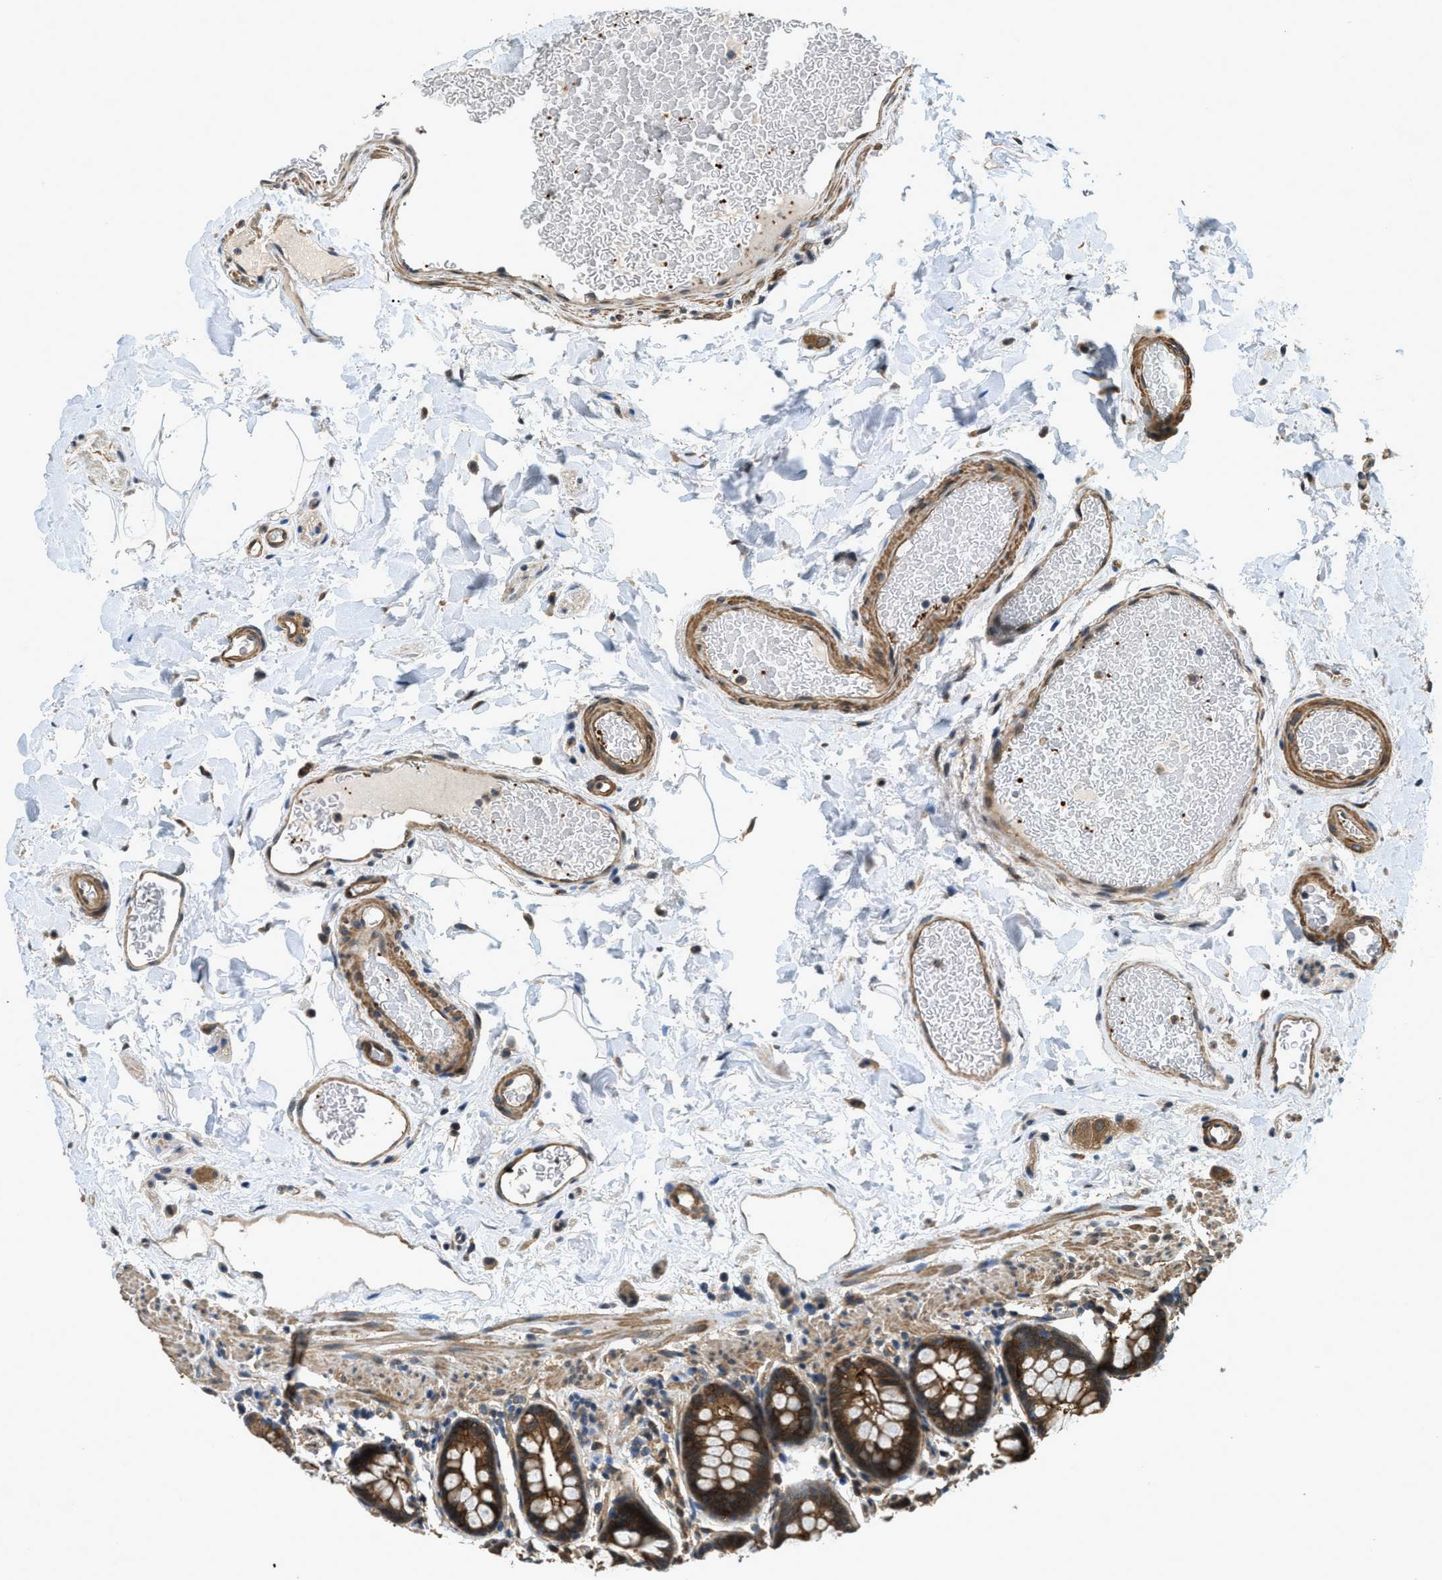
{"staining": {"intensity": "moderate", "quantity": ">75%", "location": "cytoplasmic/membranous"}, "tissue": "colon", "cell_type": "Endothelial cells", "image_type": "normal", "snomed": [{"axis": "morphology", "description": "Normal tissue, NOS"}, {"axis": "topography", "description": "Colon"}], "caption": "A photomicrograph of human colon stained for a protein displays moderate cytoplasmic/membranous brown staining in endothelial cells.", "gene": "CGN", "patient": {"sex": "female", "age": 80}}